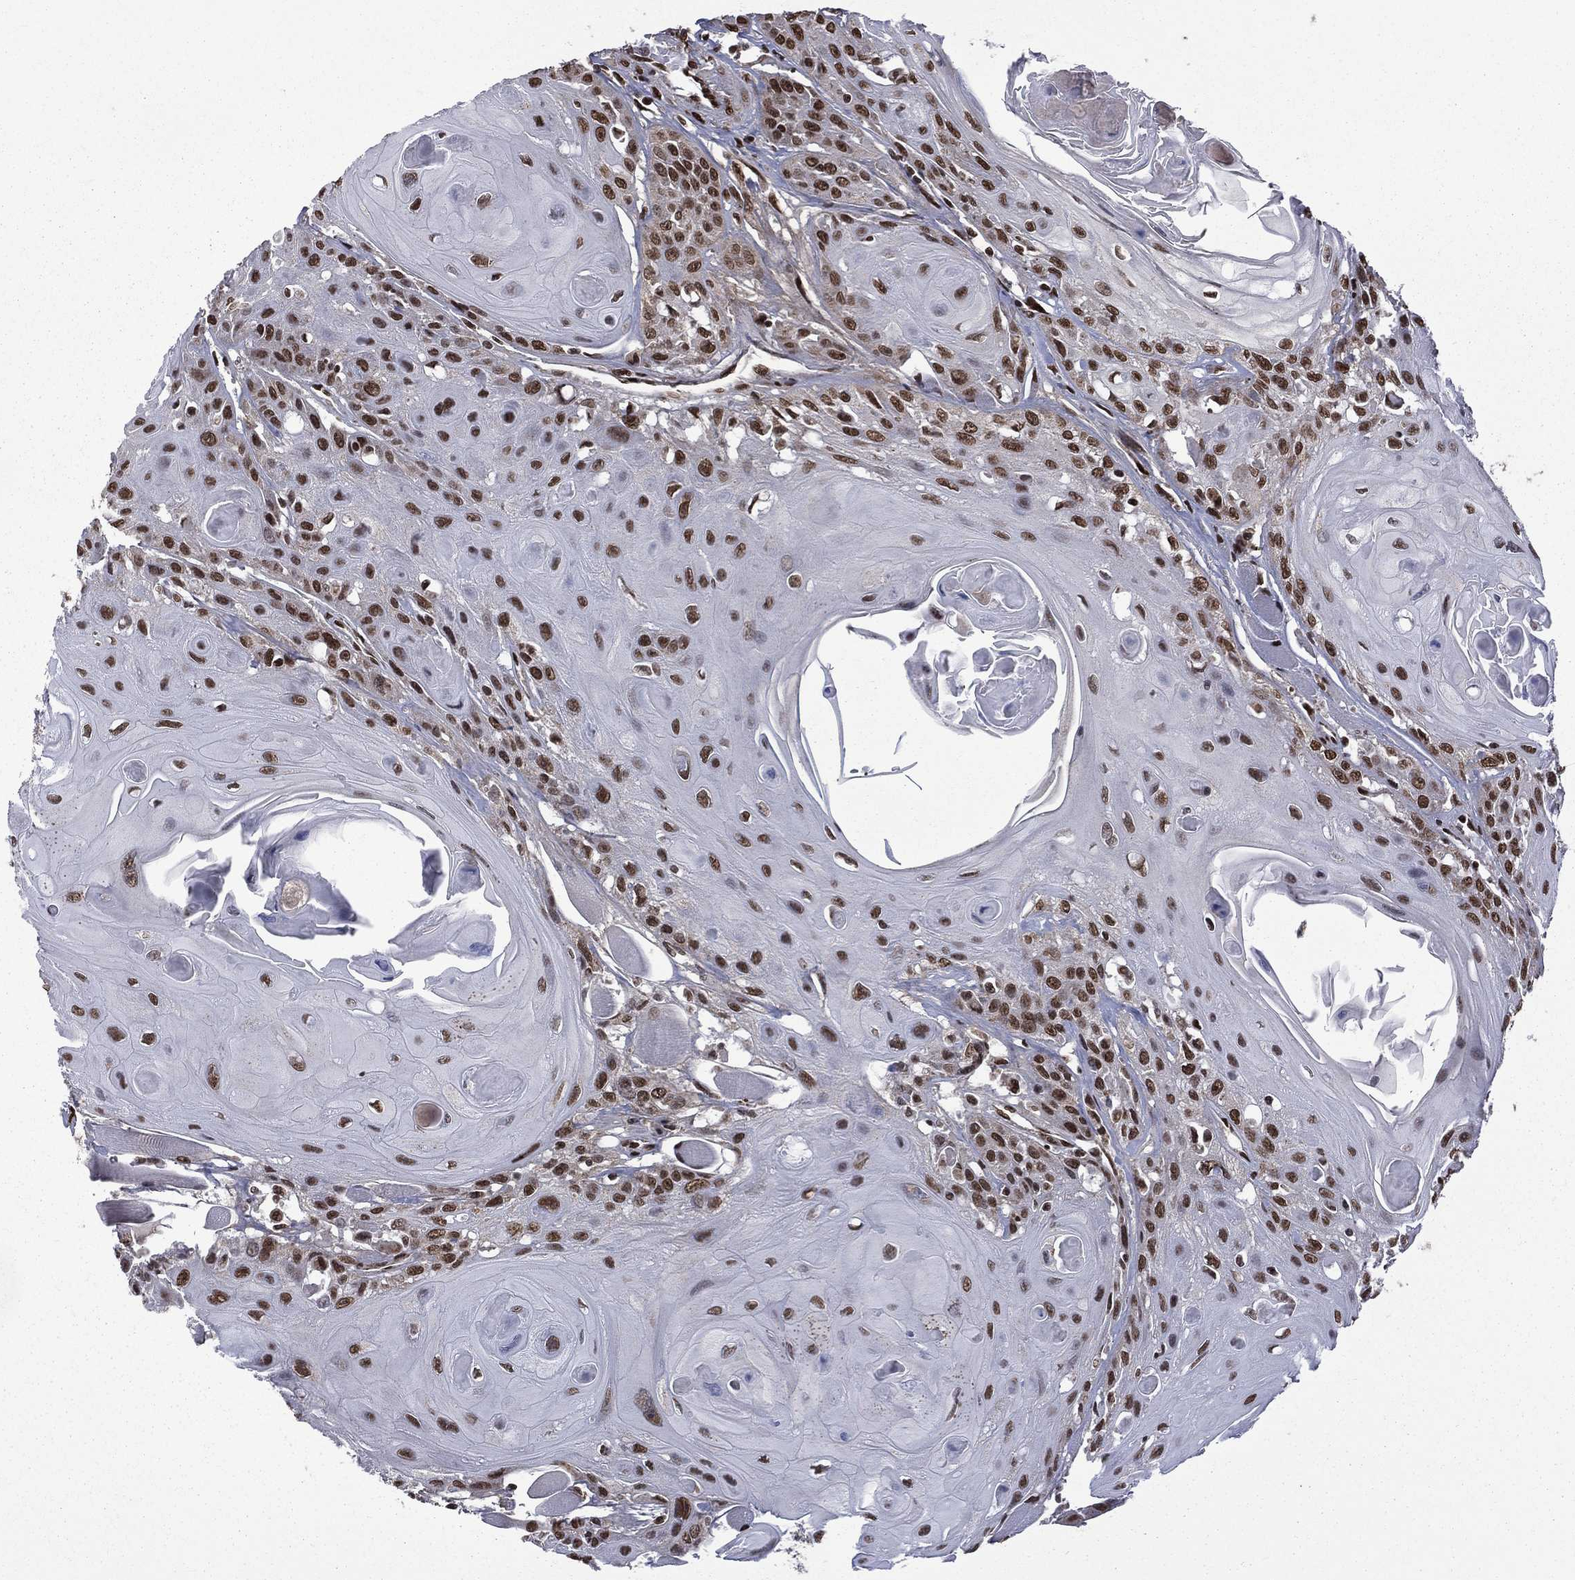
{"staining": {"intensity": "strong", "quantity": ">75%", "location": "nuclear"}, "tissue": "head and neck cancer", "cell_type": "Tumor cells", "image_type": "cancer", "snomed": [{"axis": "morphology", "description": "Squamous cell carcinoma, NOS"}, {"axis": "topography", "description": "Head-Neck"}], "caption": "Head and neck cancer (squamous cell carcinoma) tissue shows strong nuclear staining in about >75% of tumor cells, visualized by immunohistochemistry.", "gene": "C5orf24", "patient": {"sex": "female", "age": 59}}